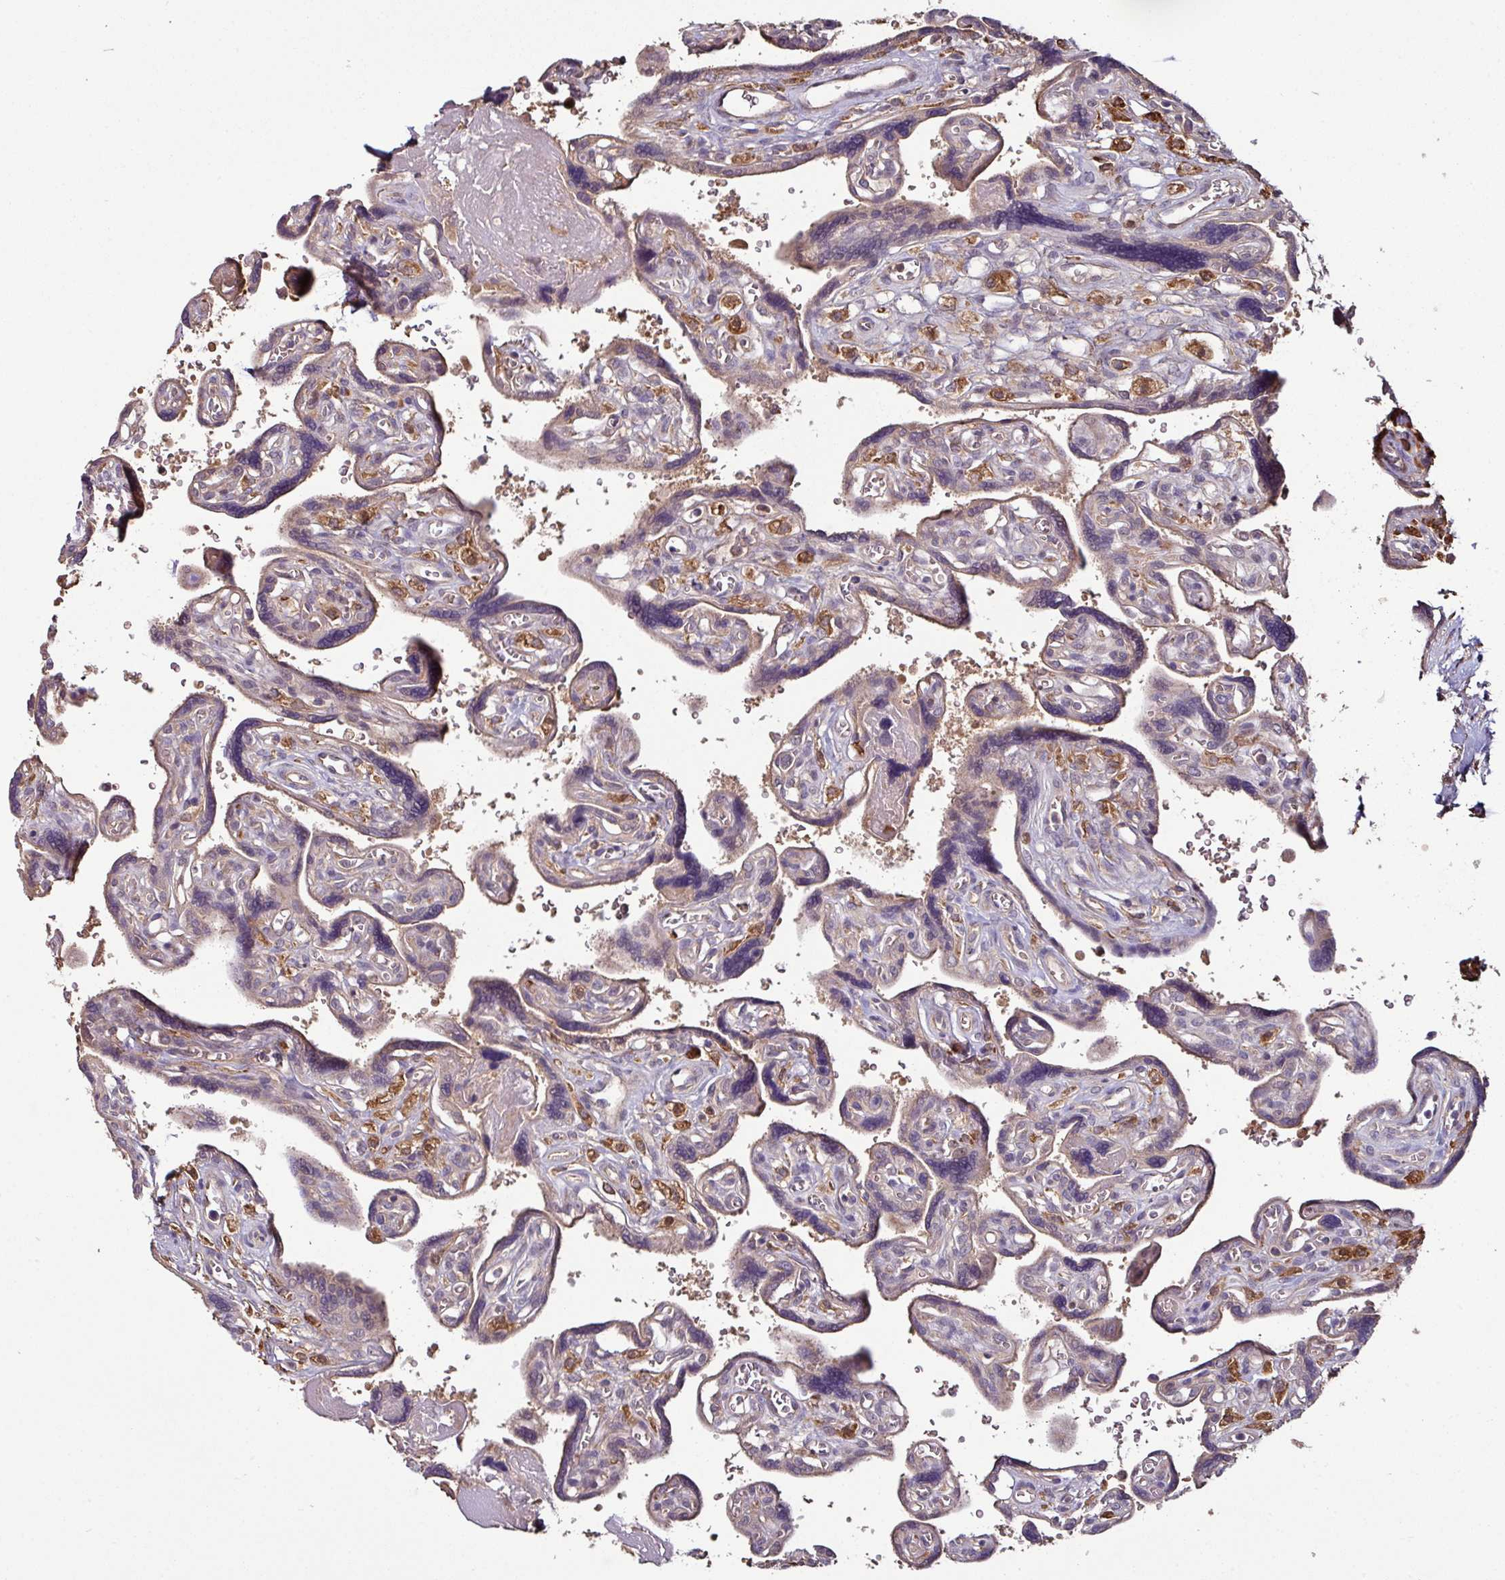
{"staining": {"intensity": "moderate", "quantity": "25%-75%", "location": "cytoplasmic/membranous"}, "tissue": "placenta", "cell_type": "Decidual cells", "image_type": "normal", "snomed": [{"axis": "morphology", "description": "Normal tissue, NOS"}, {"axis": "topography", "description": "Placenta"}], "caption": "This is a photomicrograph of immunohistochemistry (IHC) staining of normal placenta, which shows moderate staining in the cytoplasmic/membranous of decidual cells.", "gene": "GNPDA1", "patient": {"sex": "female", "age": 39}}